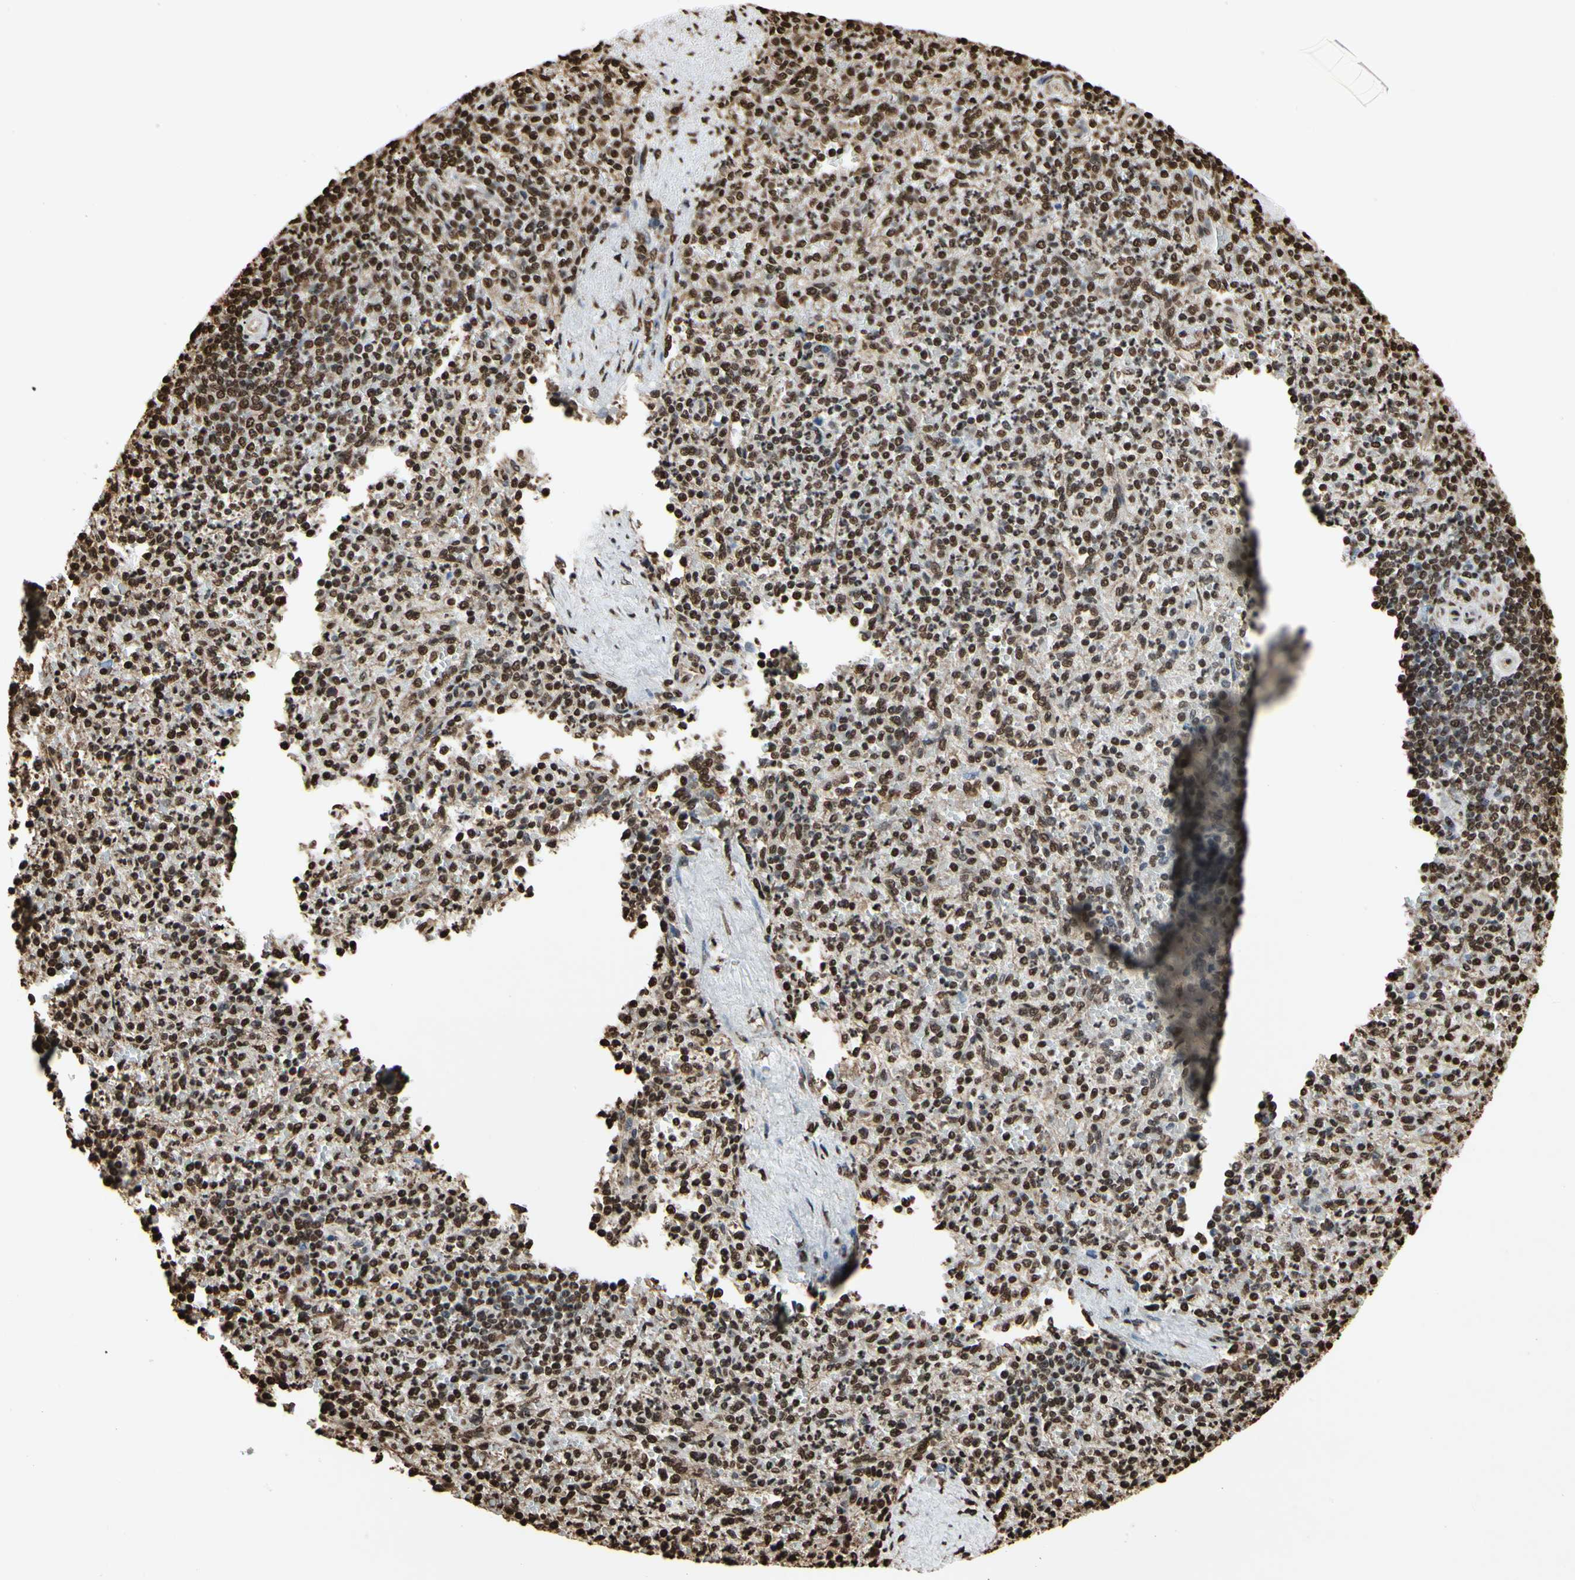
{"staining": {"intensity": "strong", "quantity": ">75%", "location": "nuclear"}, "tissue": "spleen", "cell_type": "Cells in red pulp", "image_type": "normal", "snomed": [{"axis": "morphology", "description": "Normal tissue, NOS"}, {"axis": "topography", "description": "Spleen"}], "caption": "A photomicrograph of spleen stained for a protein reveals strong nuclear brown staining in cells in red pulp.", "gene": "HNRNPK", "patient": {"sex": "female", "age": 74}}